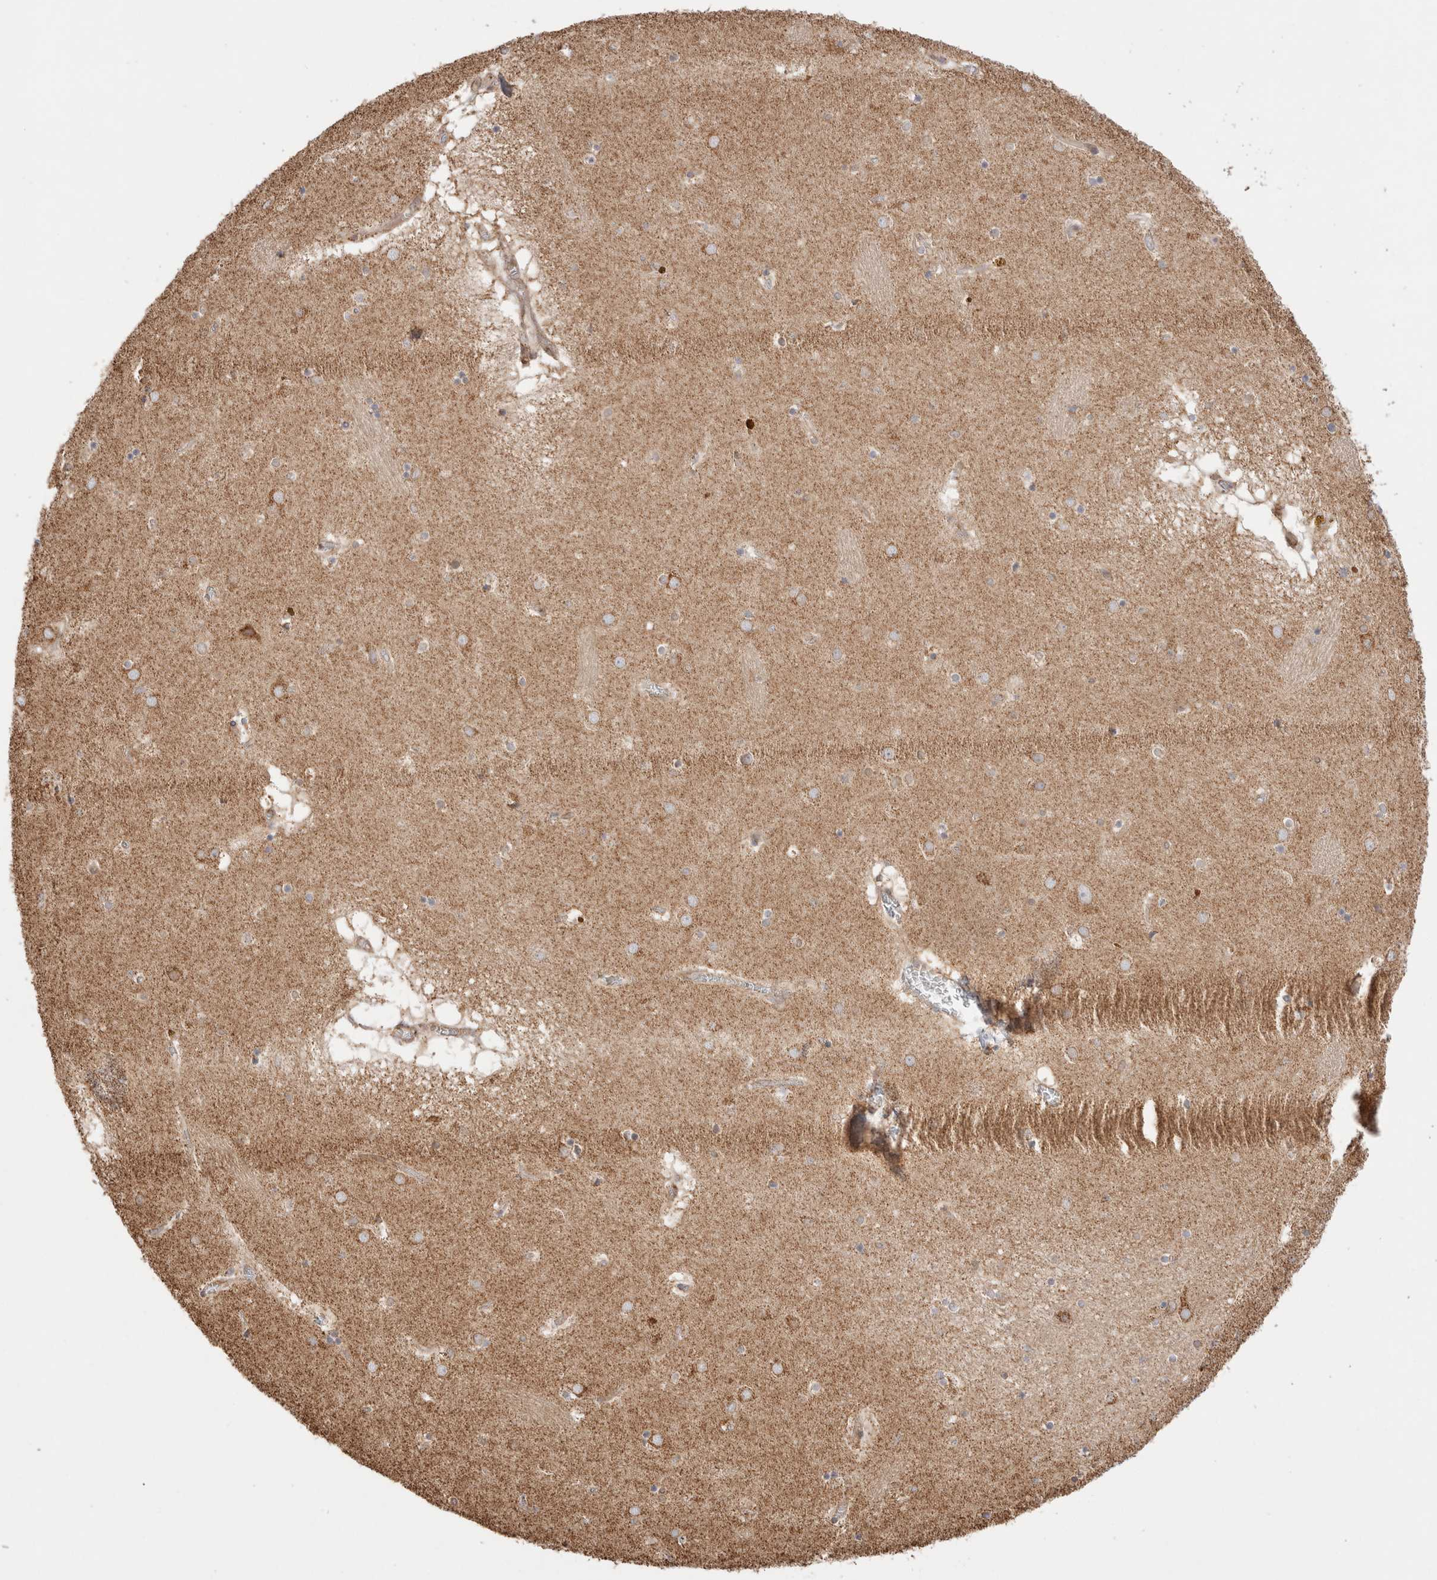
{"staining": {"intensity": "moderate", "quantity": "<25%", "location": "cytoplasmic/membranous"}, "tissue": "caudate", "cell_type": "Glial cells", "image_type": "normal", "snomed": [{"axis": "morphology", "description": "Normal tissue, NOS"}, {"axis": "topography", "description": "Lateral ventricle wall"}], "caption": "Immunohistochemistry (IHC) photomicrograph of normal caudate: human caudate stained using immunohistochemistry displays low levels of moderate protein expression localized specifically in the cytoplasmic/membranous of glial cells, appearing as a cytoplasmic/membranous brown color.", "gene": "TMPPE", "patient": {"sex": "male", "age": 70}}